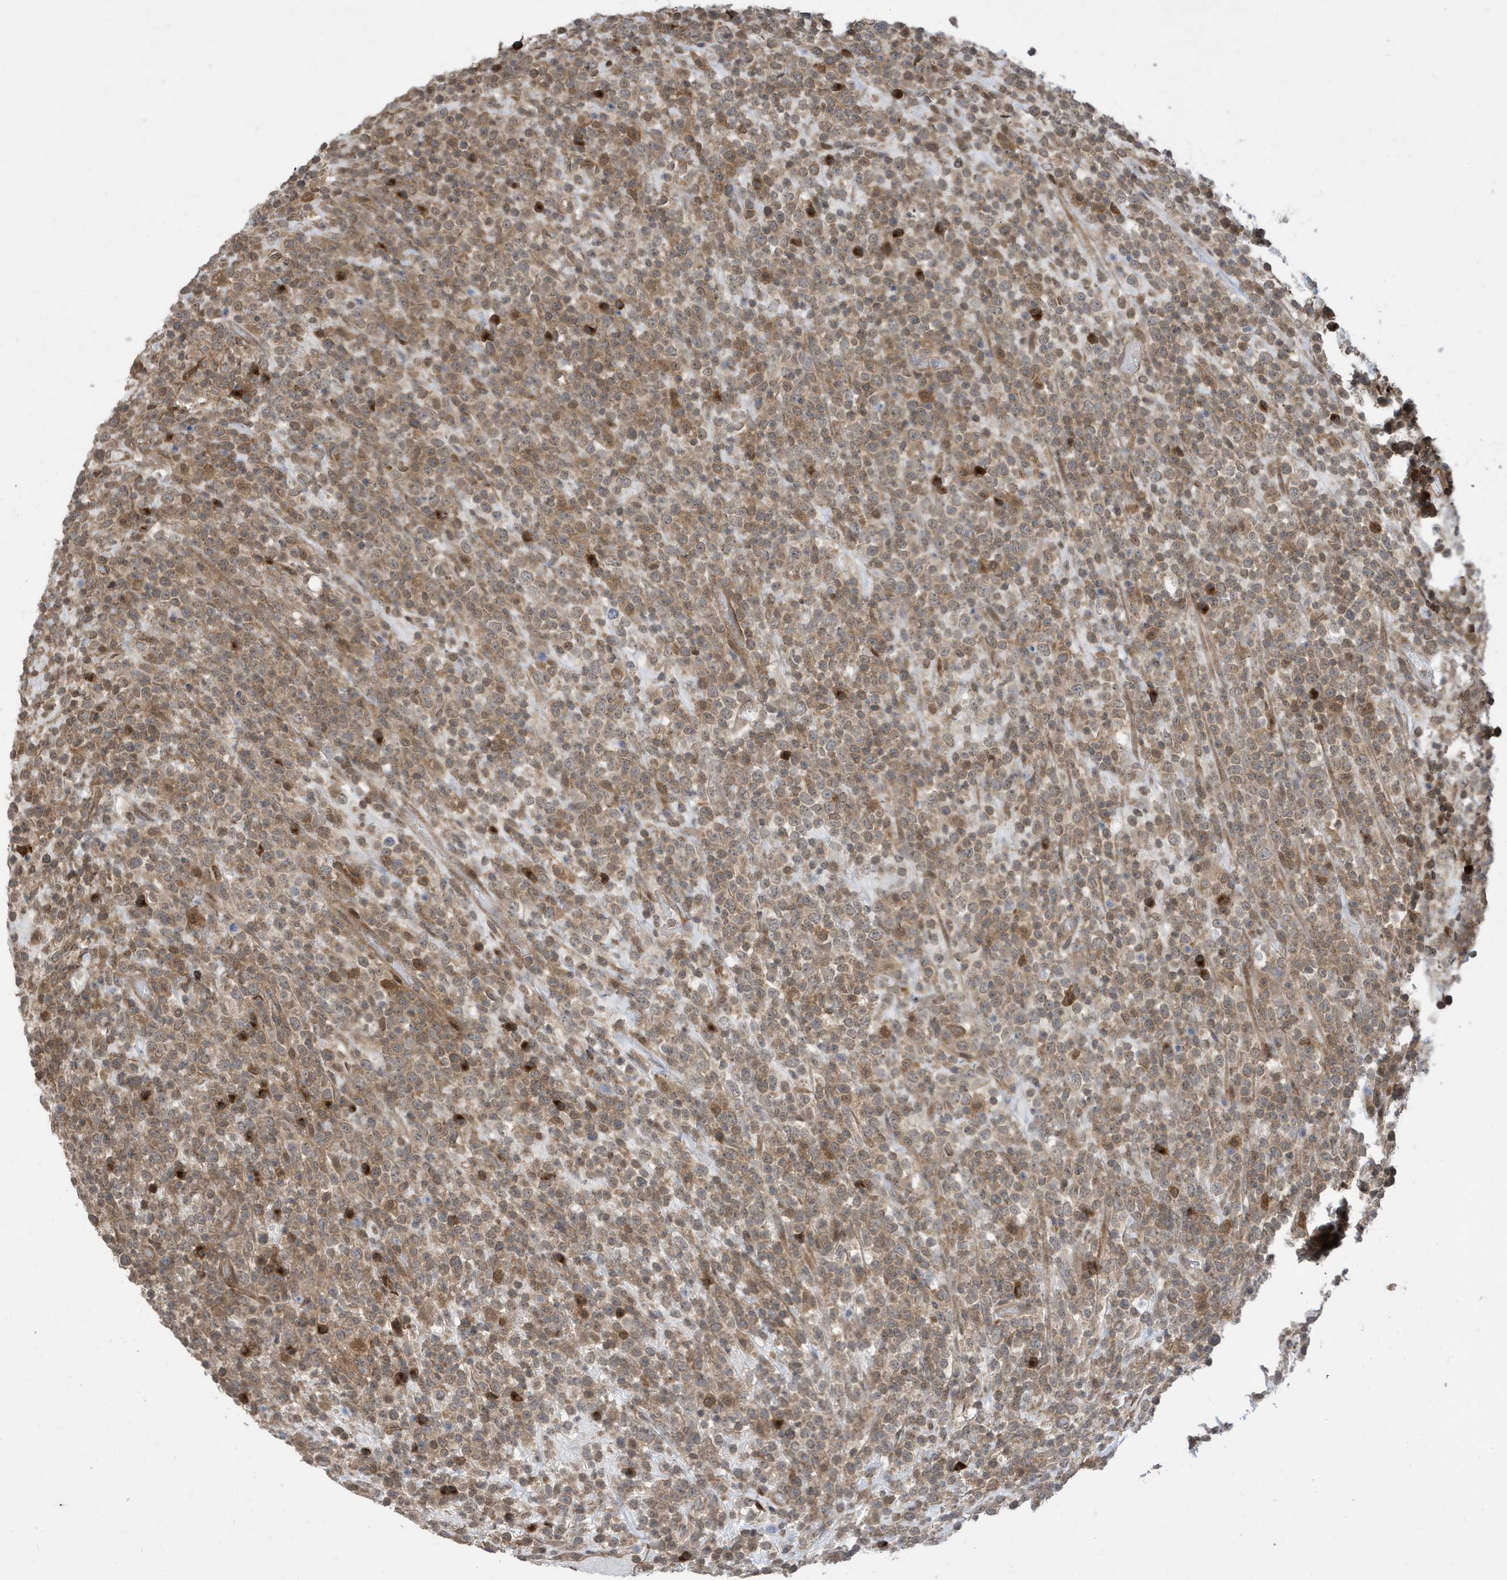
{"staining": {"intensity": "moderate", "quantity": ">75%", "location": "cytoplasmic/membranous"}, "tissue": "lymphoma", "cell_type": "Tumor cells", "image_type": "cancer", "snomed": [{"axis": "morphology", "description": "Malignant lymphoma, non-Hodgkin's type, High grade"}, {"axis": "topography", "description": "Colon"}], "caption": "Moderate cytoplasmic/membranous protein staining is seen in about >75% of tumor cells in lymphoma.", "gene": "UBQLN1", "patient": {"sex": "female", "age": 53}}